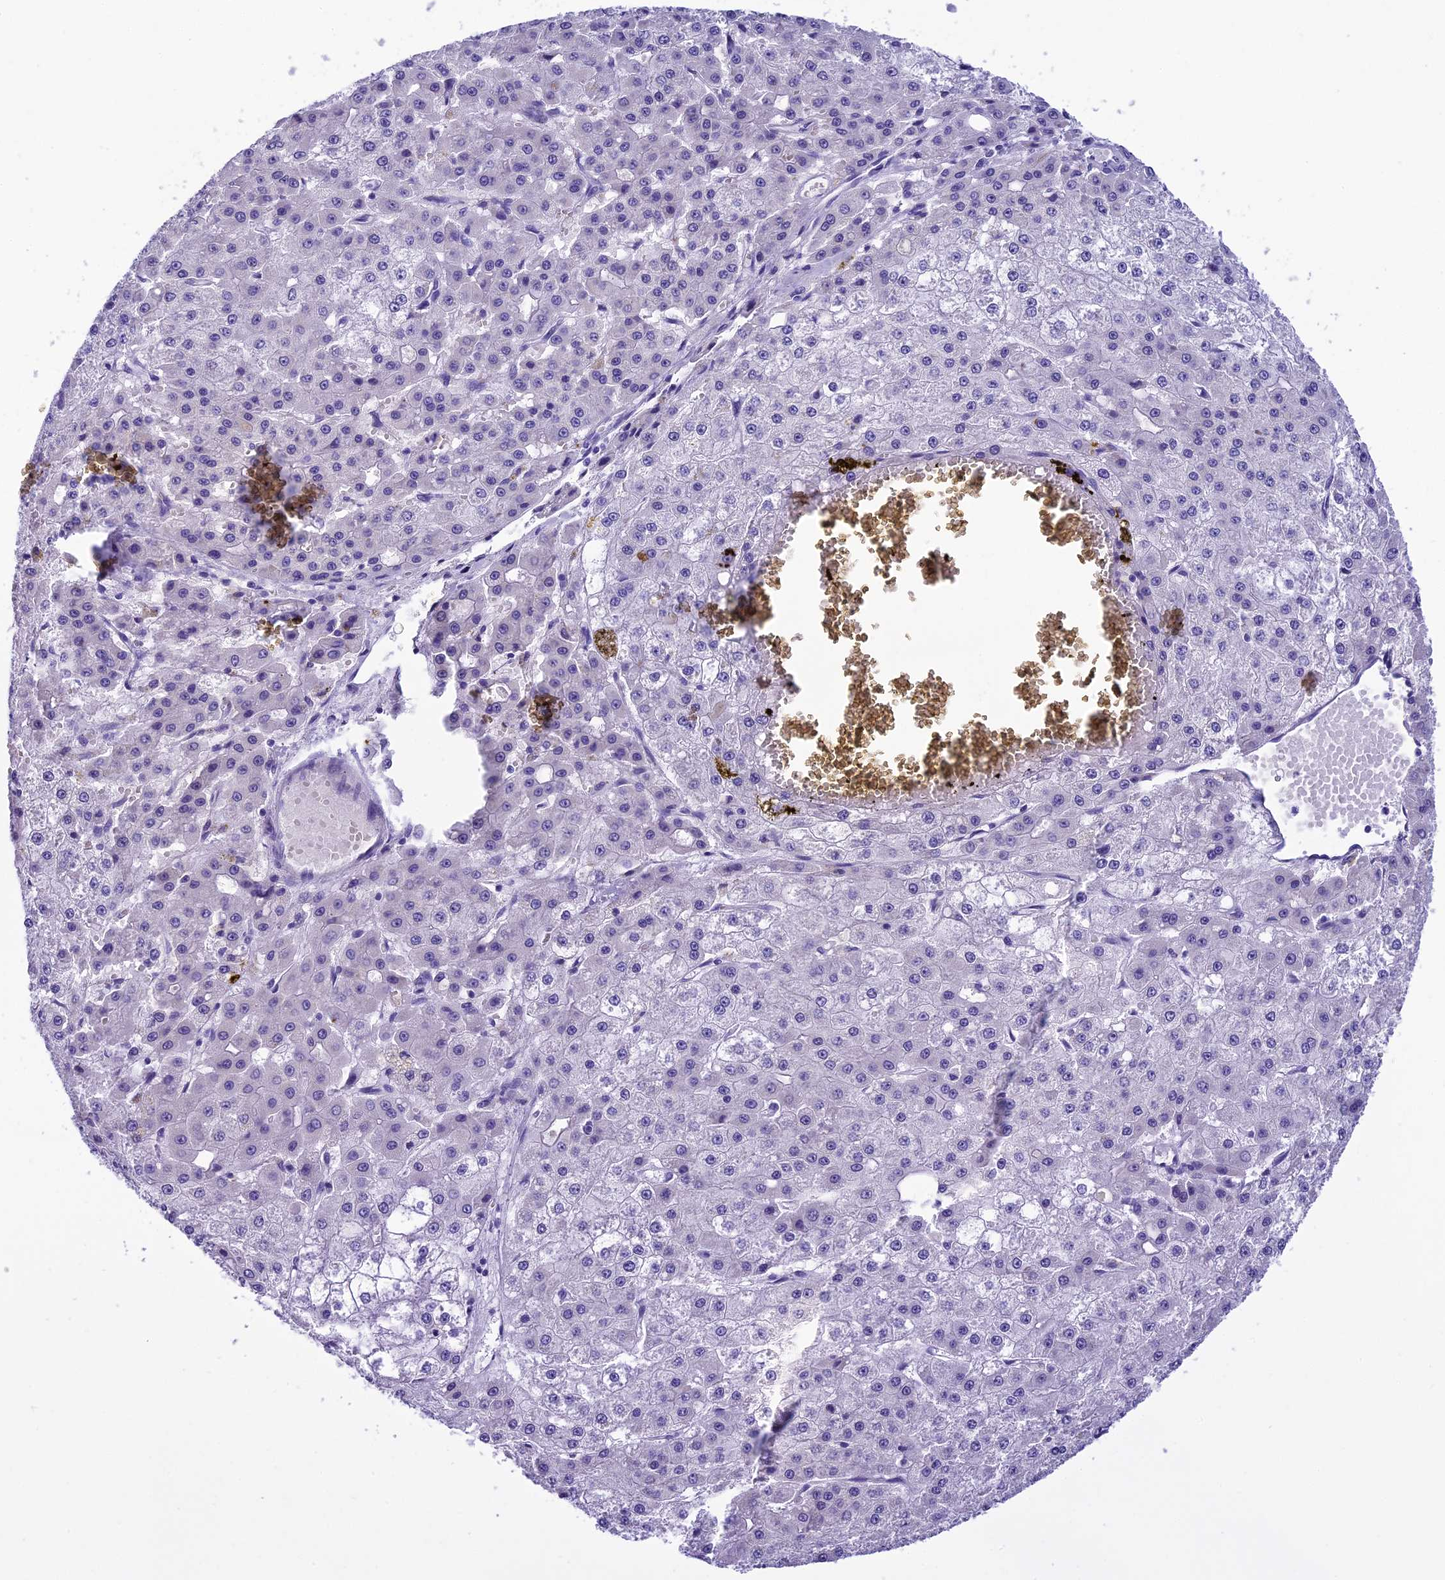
{"staining": {"intensity": "negative", "quantity": "none", "location": "none"}, "tissue": "liver cancer", "cell_type": "Tumor cells", "image_type": "cancer", "snomed": [{"axis": "morphology", "description": "Carcinoma, Hepatocellular, NOS"}, {"axis": "topography", "description": "Liver"}], "caption": "Immunohistochemical staining of liver hepatocellular carcinoma reveals no significant staining in tumor cells.", "gene": "KCTD14", "patient": {"sex": "male", "age": 47}}